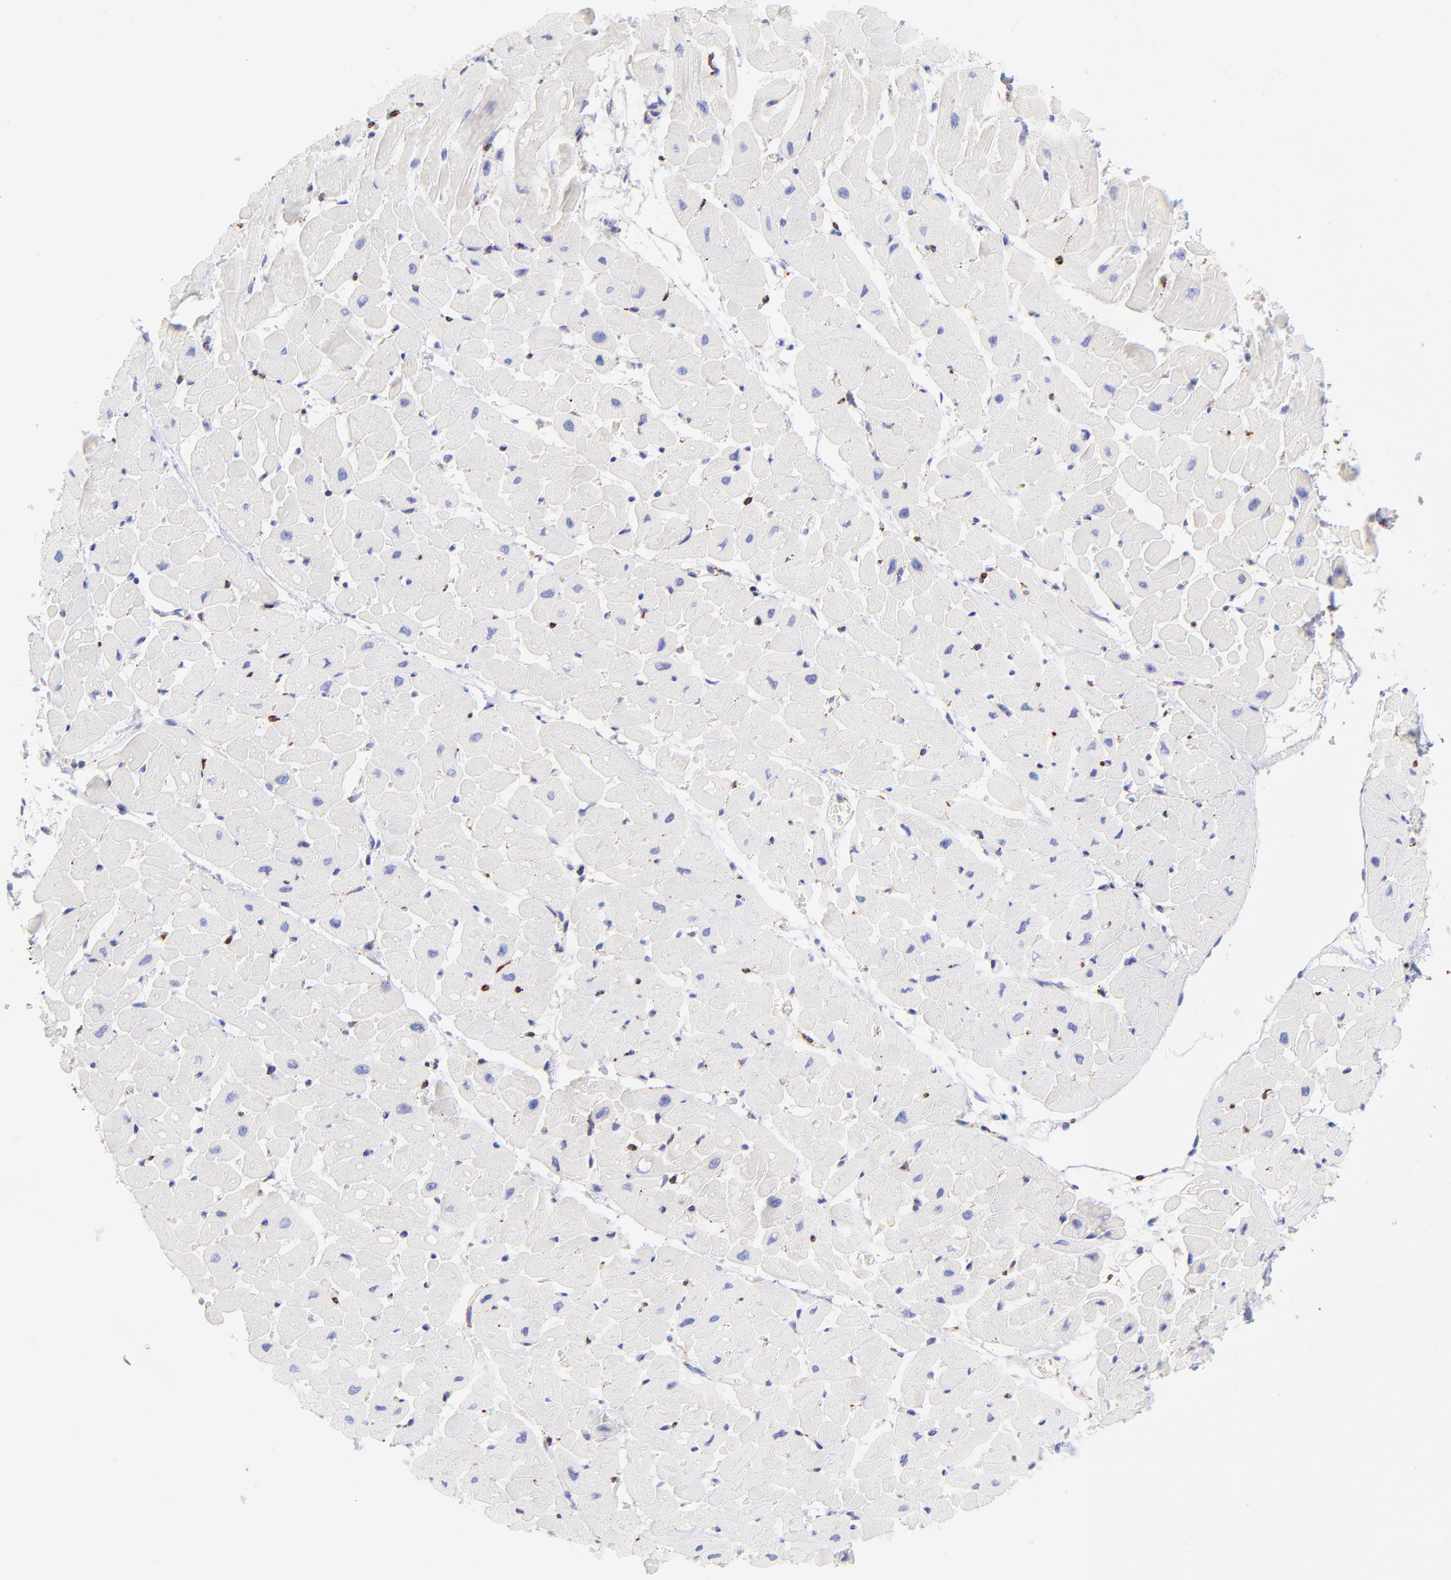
{"staining": {"intensity": "negative", "quantity": "none", "location": "none"}, "tissue": "heart muscle", "cell_type": "Cardiomyocytes", "image_type": "normal", "snomed": [{"axis": "morphology", "description": "Normal tissue, NOS"}, {"axis": "topography", "description": "Heart"}], "caption": "This image is of normal heart muscle stained with IHC to label a protein in brown with the nuclei are counter-stained blue. There is no positivity in cardiomyocytes. (DAB immunohistochemistry (IHC) visualized using brightfield microscopy, high magnification).", "gene": "SPARC", "patient": {"sex": "male", "age": 45}}